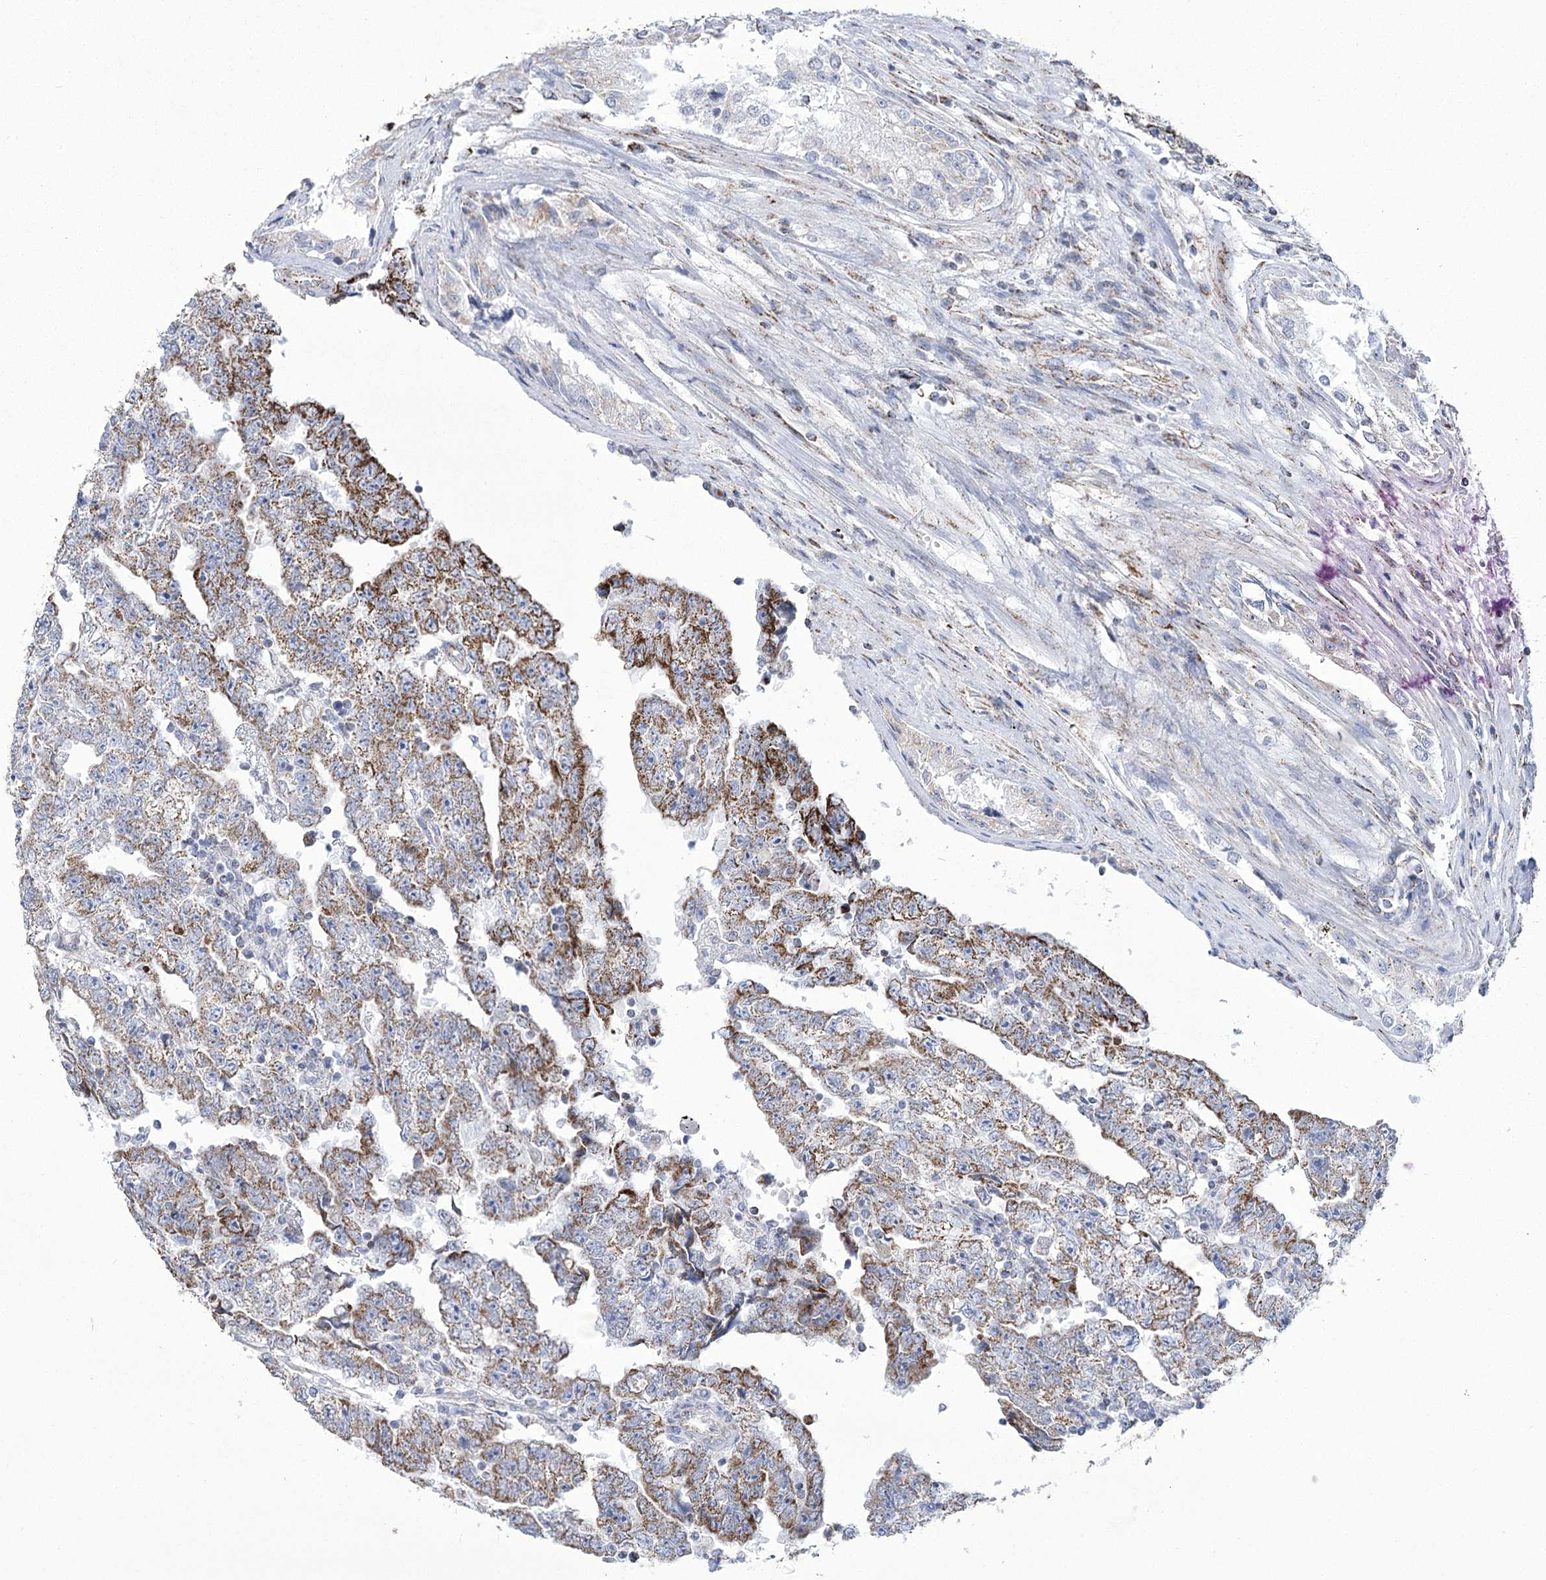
{"staining": {"intensity": "moderate", "quantity": ">75%", "location": "cytoplasmic/membranous"}, "tissue": "testis cancer", "cell_type": "Tumor cells", "image_type": "cancer", "snomed": [{"axis": "morphology", "description": "Carcinoma, Embryonal, NOS"}, {"axis": "topography", "description": "Testis"}], "caption": "Moderate cytoplasmic/membranous staining is appreciated in about >75% of tumor cells in embryonal carcinoma (testis). Using DAB (3,3'-diaminobenzidine) (brown) and hematoxylin (blue) stains, captured at high magnification using brightfield microscopy.", "gene": "PDHB", "patient": {"sex": "male", "age": 25}}